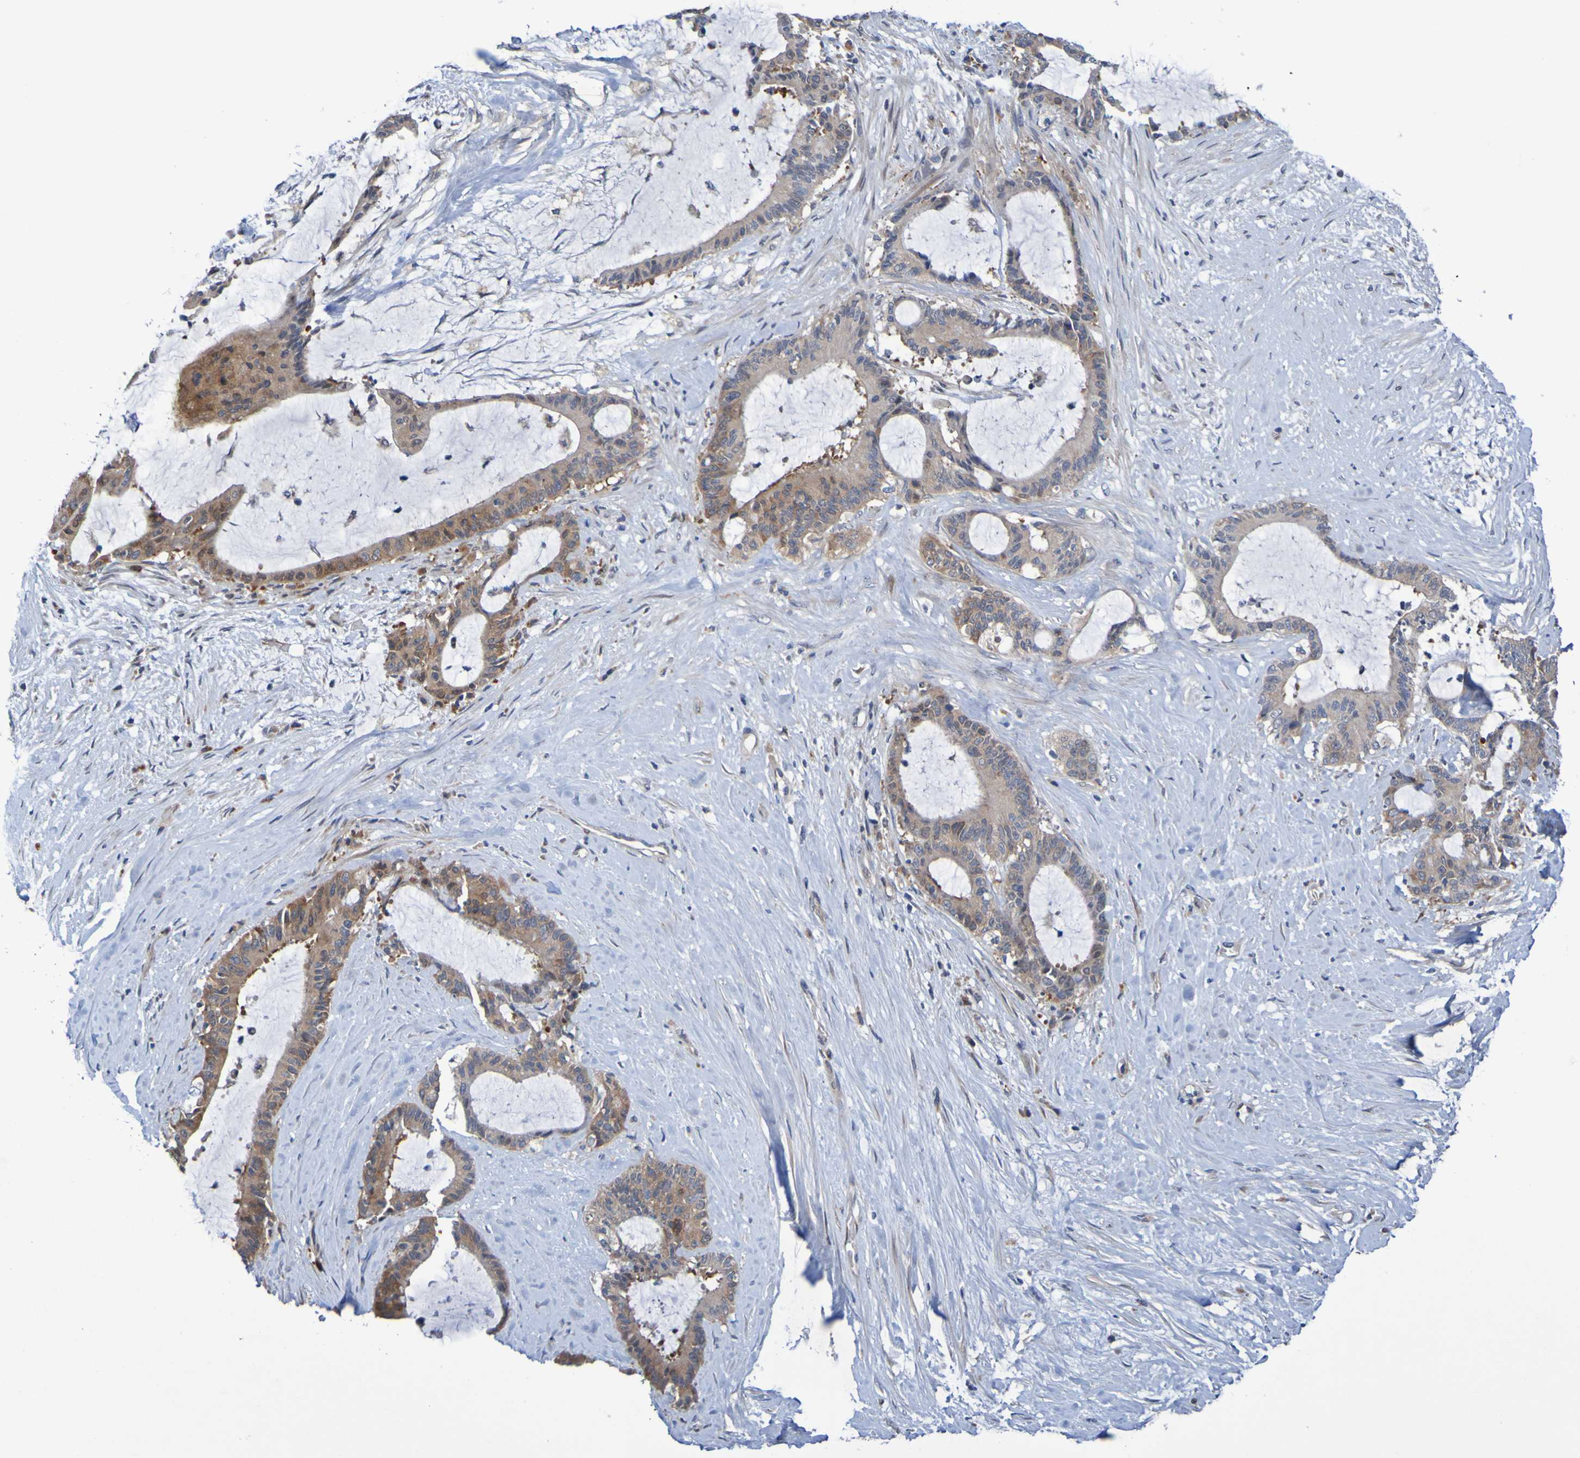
{"staining": {"intensity": "weak", "quantity": ">75%", "location": "cytoplasmic/membranous"}, "tissue": "liver cancer", "cell_type": "Tumor cells", "image_type": "cancer", "snomed": [{"axis": "morphology", "description": "Cholangiocarcinoma"}, {"axis": "topography", "description": "Liver"}], "caption": "Immunohistochemistry micrograph of neoplastic tissue: cholangiocarcinoma (liver) stained using immunohistochemistry (IHC) demonstrates low levels of weak protein expression localized specifically in the cytoplasmic/membranous of tumor cells, appearing as a cytoplasmic/membranous brown color.", "gene": "SDK1", "patient": {"sex": "female", "age": 73}}